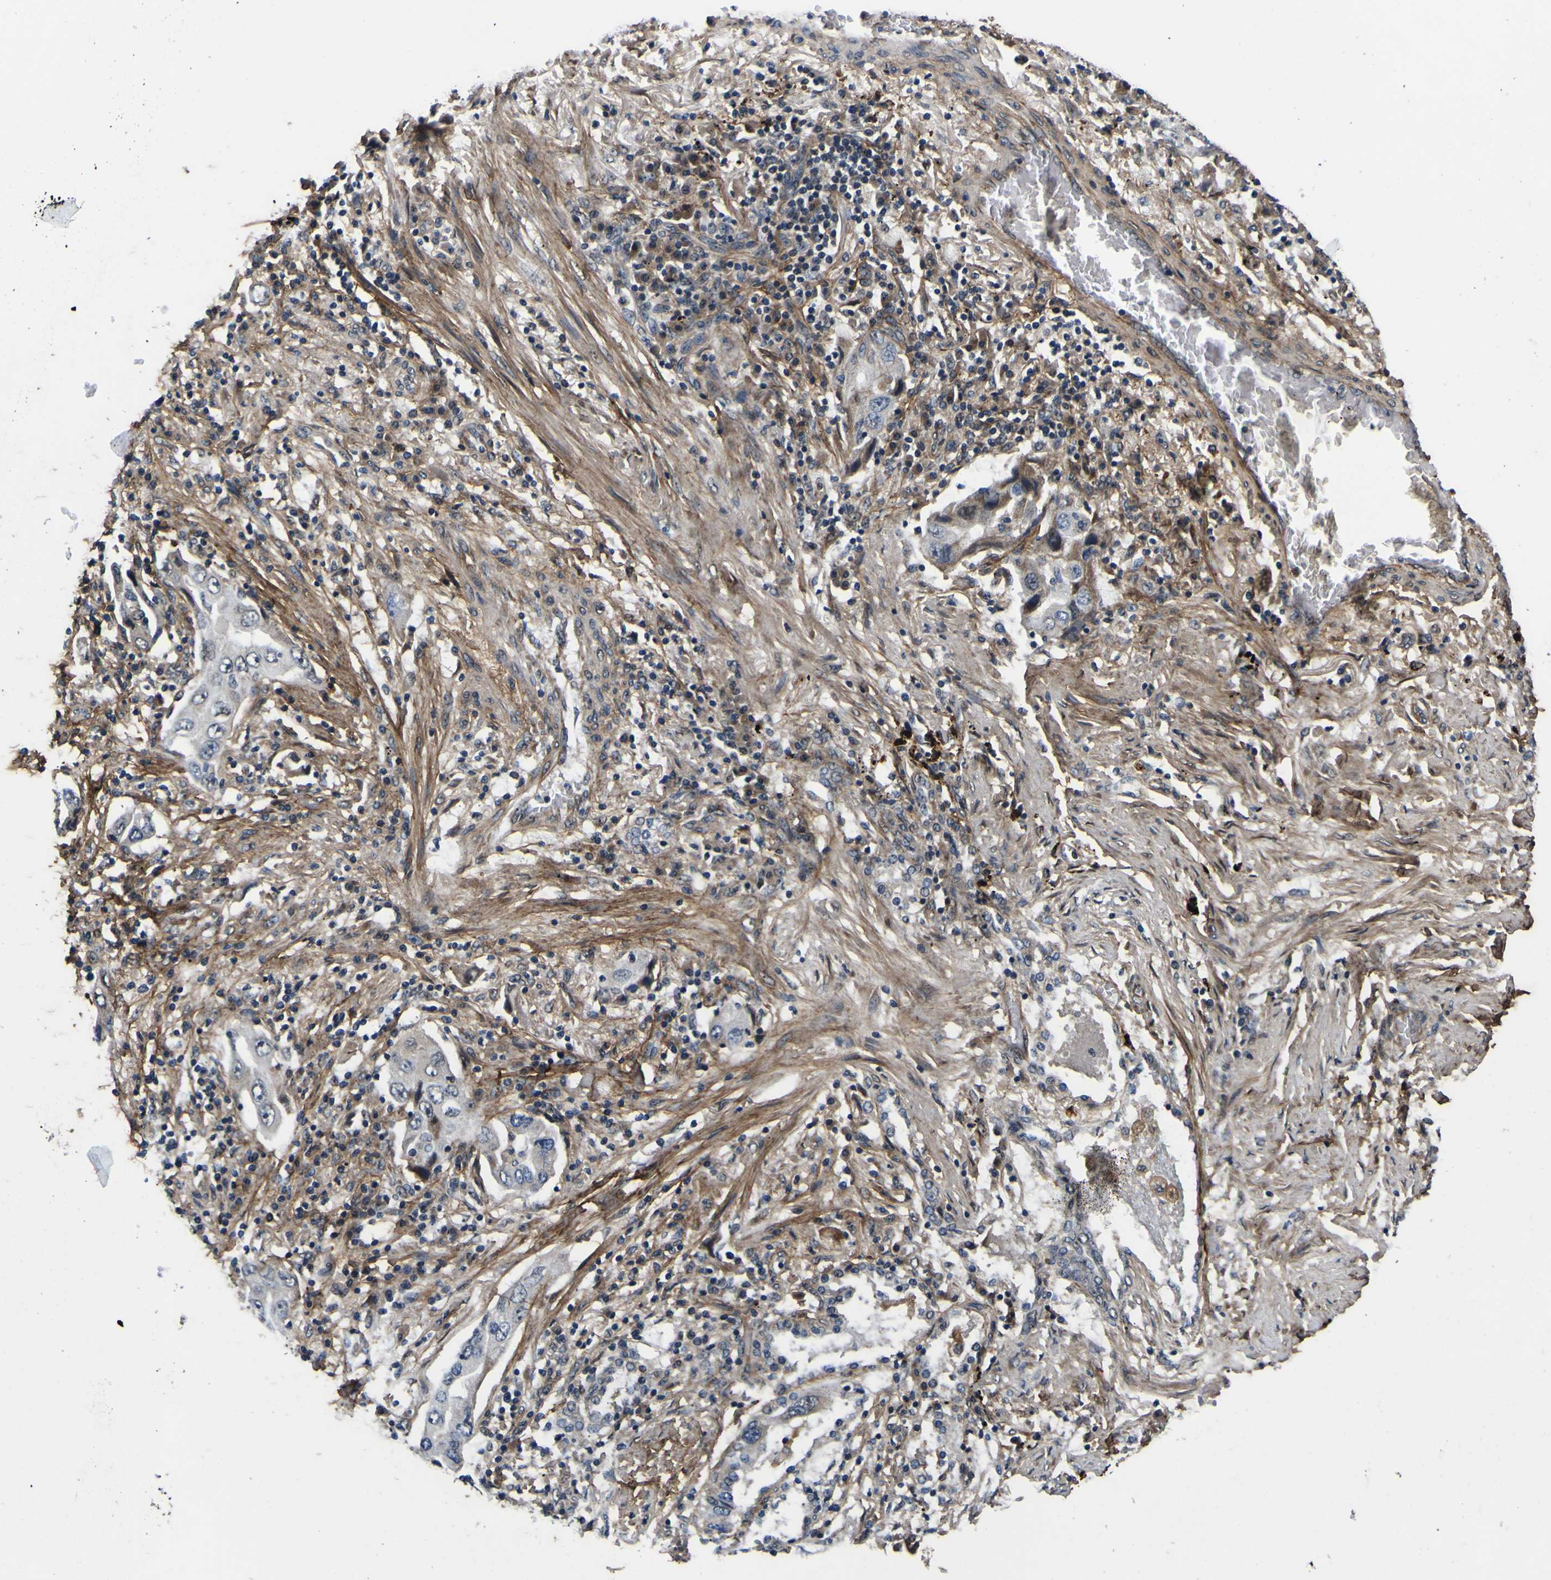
{"staining": {"intensity": "negative", "quantity": "none", "location": "none"}, "tissue": "lung cancer", "cell_type": "Tumor cells", "image_type": "cancer", "snomed": [{"axis": "morphology", "description": "Adenocarcinoma, NOS"}, {"axis": "topography", "description": "Lung"}], "caption": "Immunohistochemistry micrograph of human lung adenocarcinoma stained for a protein (brown), which reveals no expression in tumor cells.", "gene": "POSTN", "patient": {"sex": "female", "age": 65}}